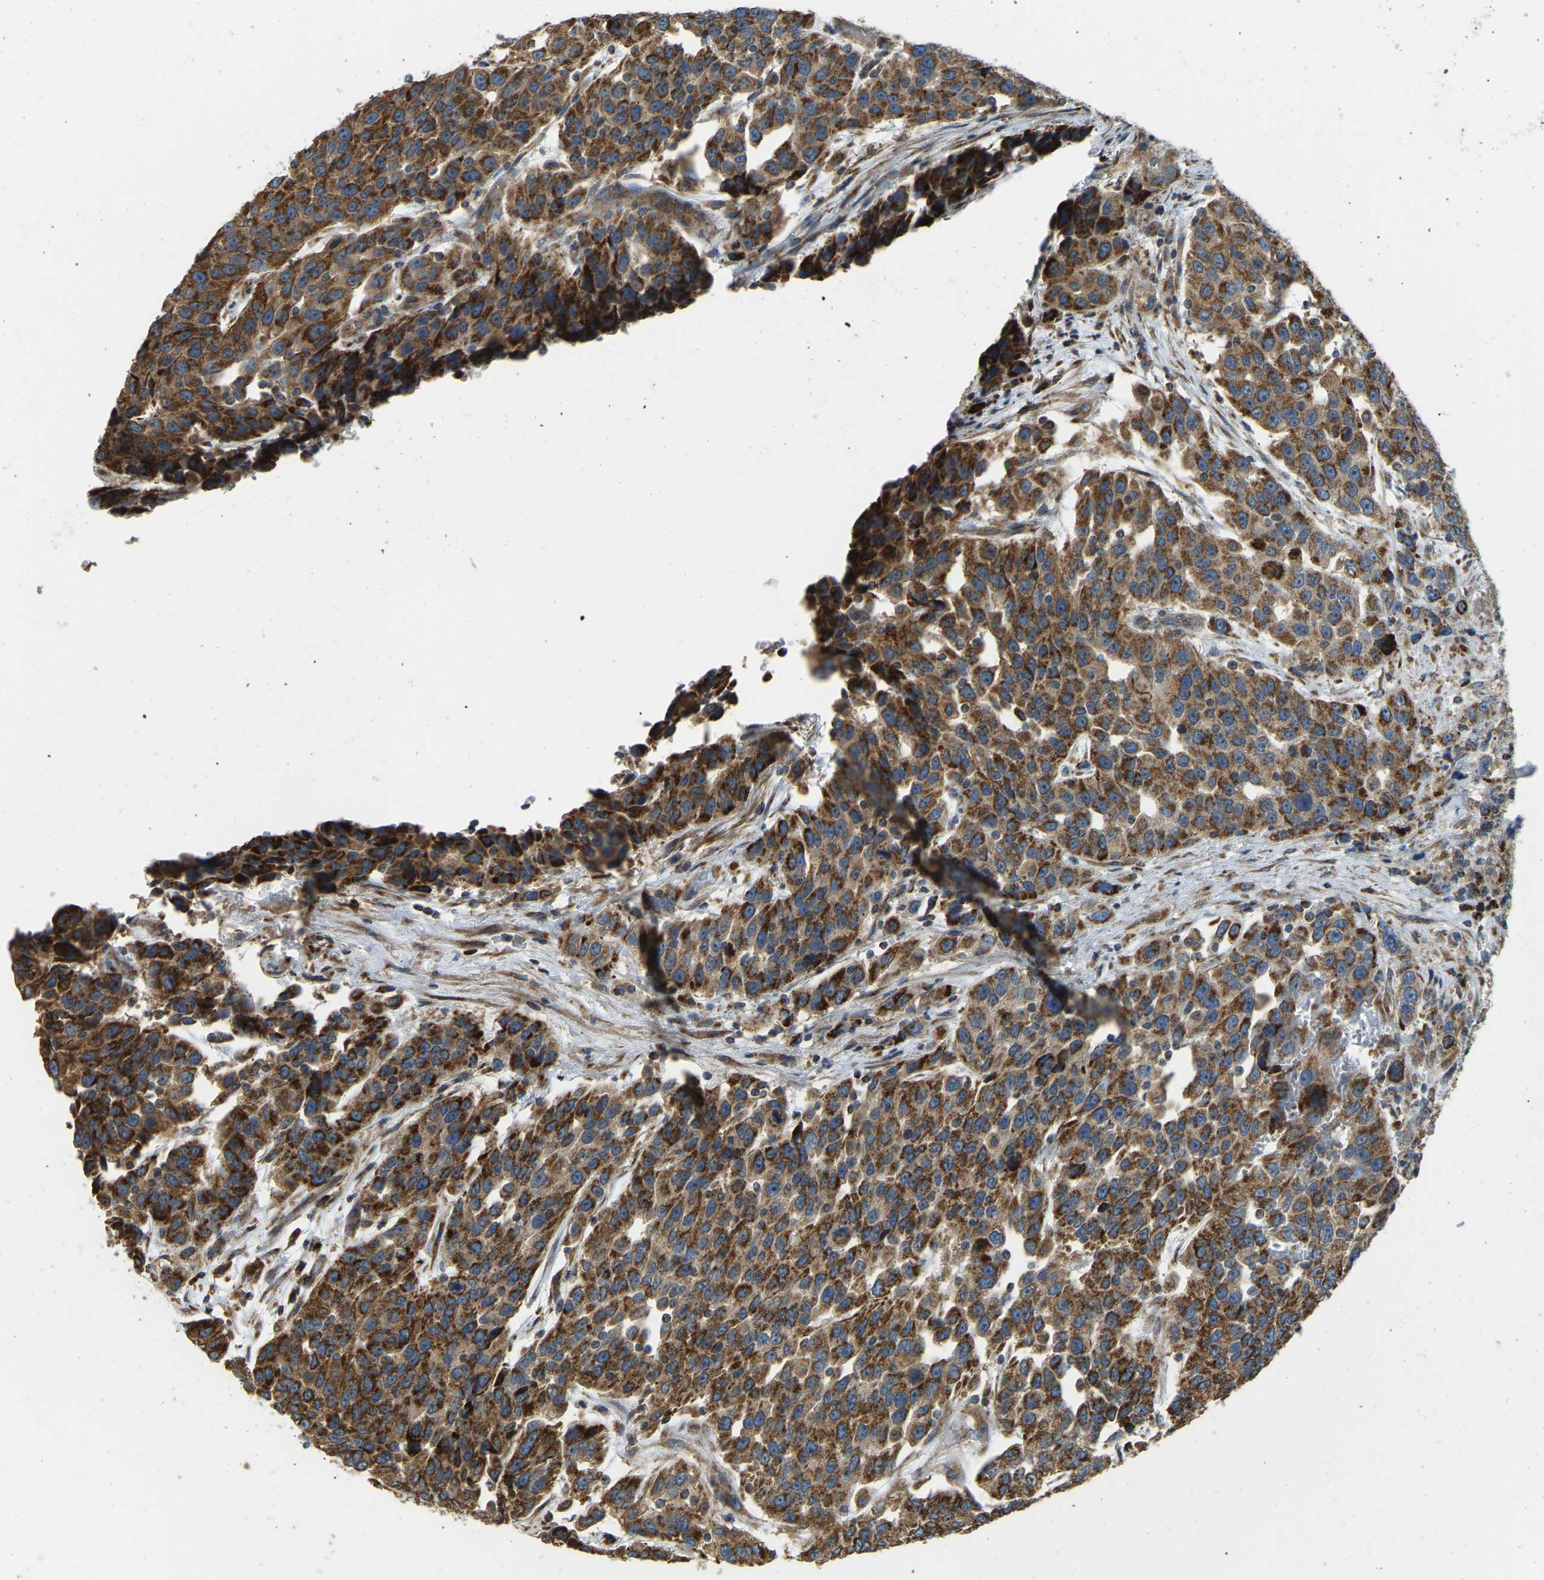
{"staining": {"intensity": "strong", "quantity": ">75%", "location": "cytoplasmic/membranous"}, "tissue": "urothelial cancer", "cell_type": "Tumor cells", "image_type": "cancer", "snomed": [{"axis": "morphology", "description": "Urothelial carcinoma, High grade"}, {"axis": "topography", "description": "Urinary bladder"}], "caption": "Urothelial cancer stained with immunohistochemistry (IHC) exhibits strong cytoplasmic/membranous staining in approximately >75% of tumor cells. (DAB (3,3'-diaminobenzidine) IHC with brightfield microscopy, high magnification).", "gene": "PSMD7", "patient": {"sex": "female", "age": 80}}